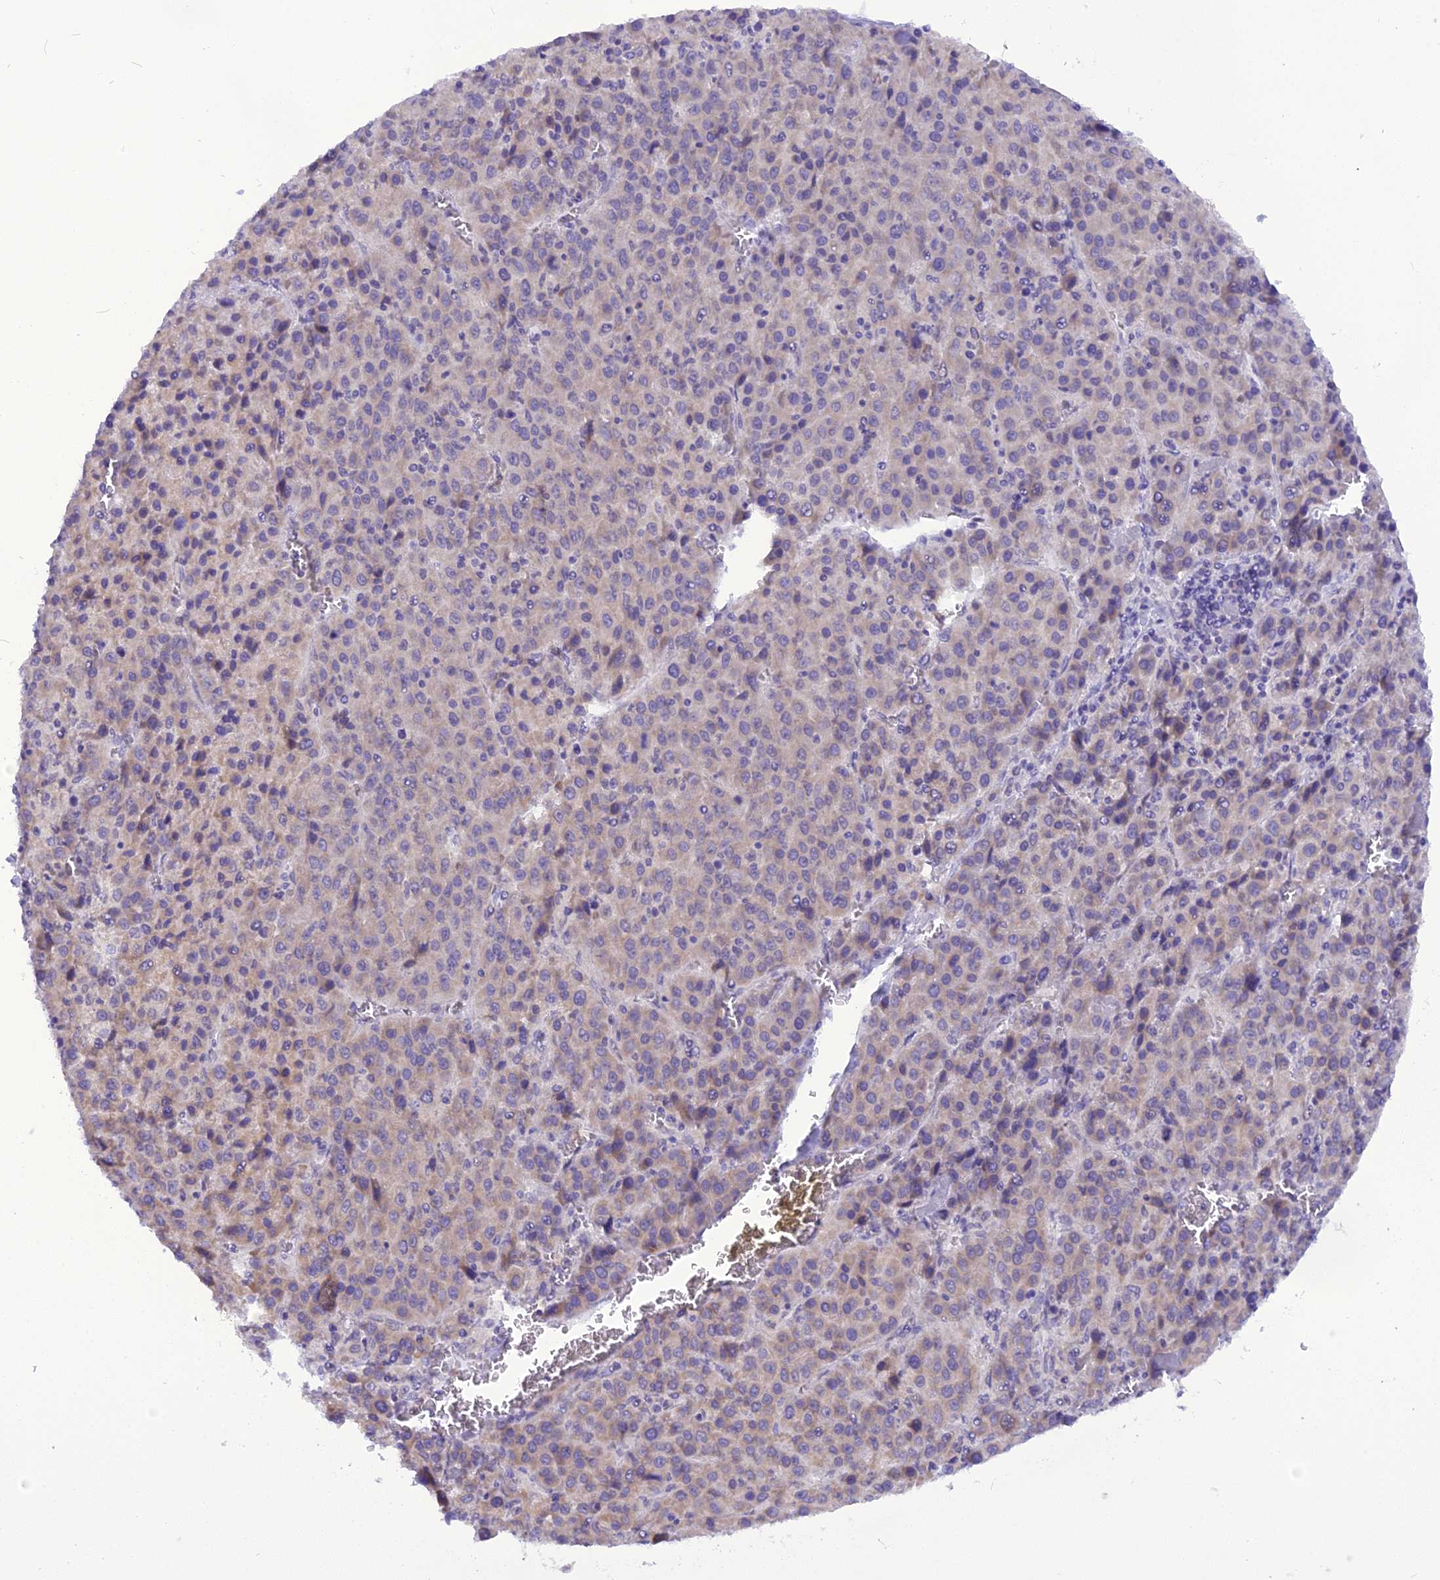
{"staining": {"intensity": "weak", "quantity": "<25%", "location": "cytoplasmic/membranous"}, "tissue": "liver cancer", "cell_type": "Tumor cells", "image_type": "cancer", "snomed": [{"axis": "morphology", "description": "Carcinoma, Hepatocellular, NOS"}, {"axis": "topography", "description": "Liver"}], "caption": "Immunohistochemical staining of liver cancer (hepatocellular carcinoma) displays no significant staining in tumor cells. Nuclei are stained in blue.", "gene": "TRIM3", "patient": {"sex": "female", "age": 53}}